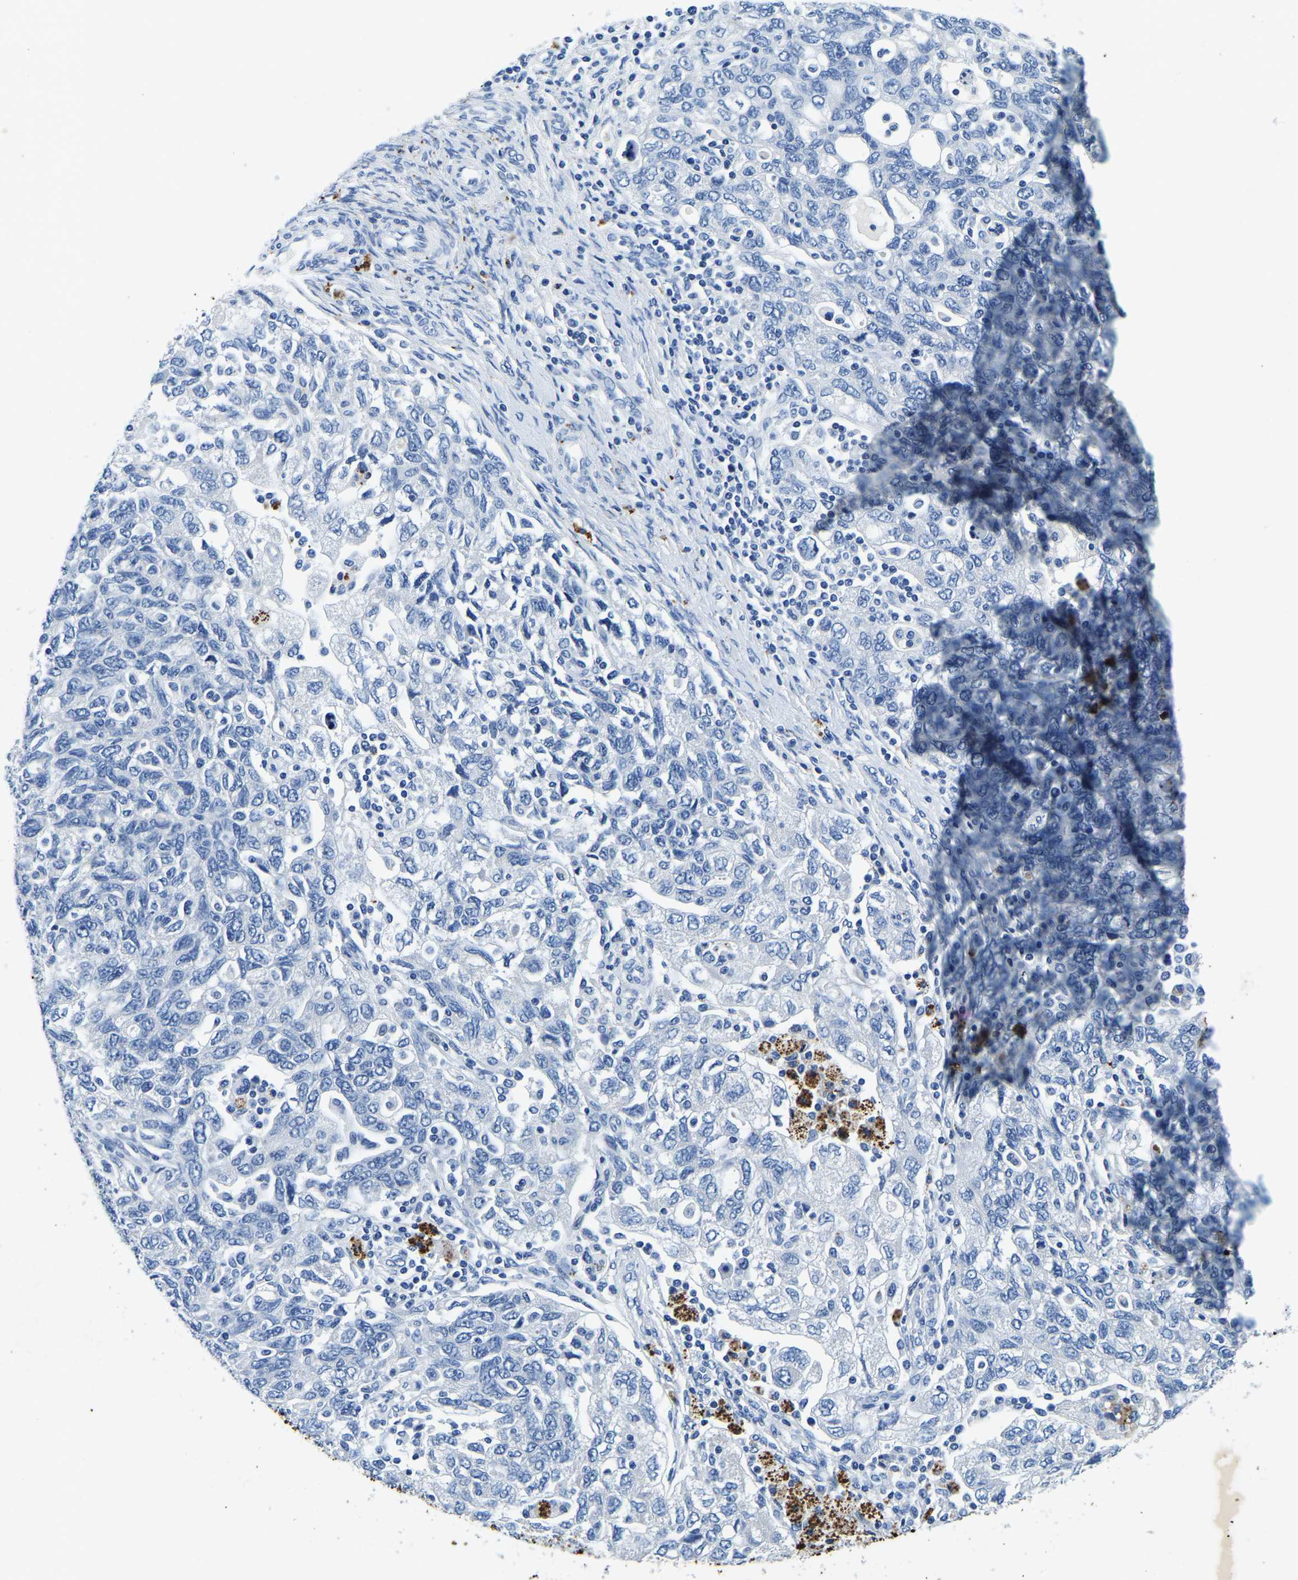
{"staining": {"intensity": "negative", "quantity": "none", "location": "none"}, "tissue": "ovarian cancer", "cell_type": "Tumor cells", "image_type": "cancer", "snomed": [{"axis": "morphology", "description": "Carcinoma, NOS"}, {"axis": "morphology", "description": "Cystadenocarcinoma, serous, NOS"}, {"axis": "topography", "description": "Ovary"}], "caption": "Human carcinoma (ovarian) stained for a protein using immunohistochemistry demonstrates no staining in tumor cells.", "gene": "UBN2", "patient": {"sex": "female", "age": 69}}